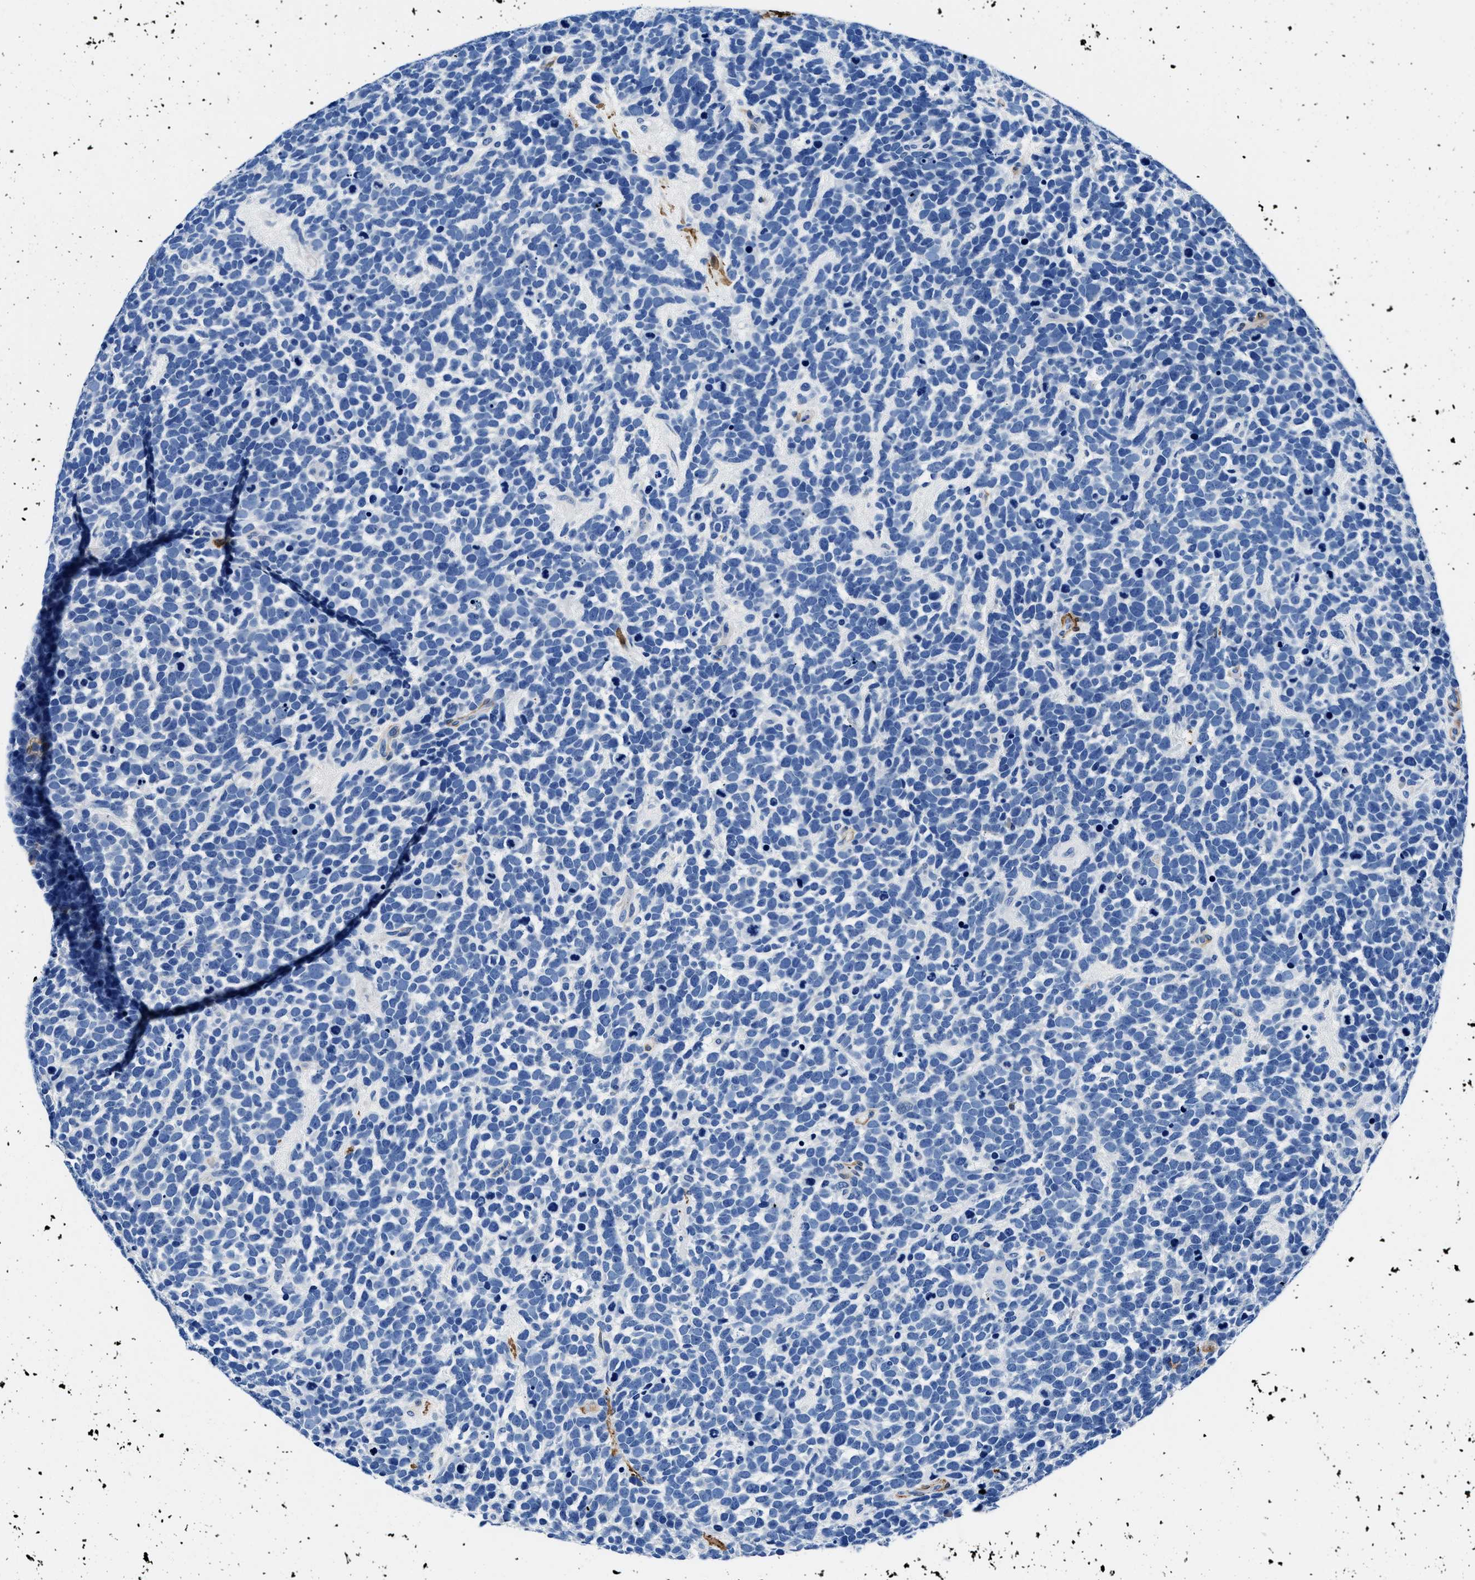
{"staining": {"intensity": "negative", "quantity": "none", "location": "none"}, "tissue": "urothelial cancer", "cell_type": "Tumor cells", "image_type": "cancer", "snomed": [{"axis": "morphology", "description": "Urothelial carcinoma, High grade"}, {"axis": "topography", "description": "Urinary bladder"}], "caption": "A high-resolution histopathology image shows immunohistochemistry (IHC) staining of urothelial cancer, which exhibits no significant expression in tumor cells.", "gene": "TEX261", "patient": {"sex": "female", "age": 82}}